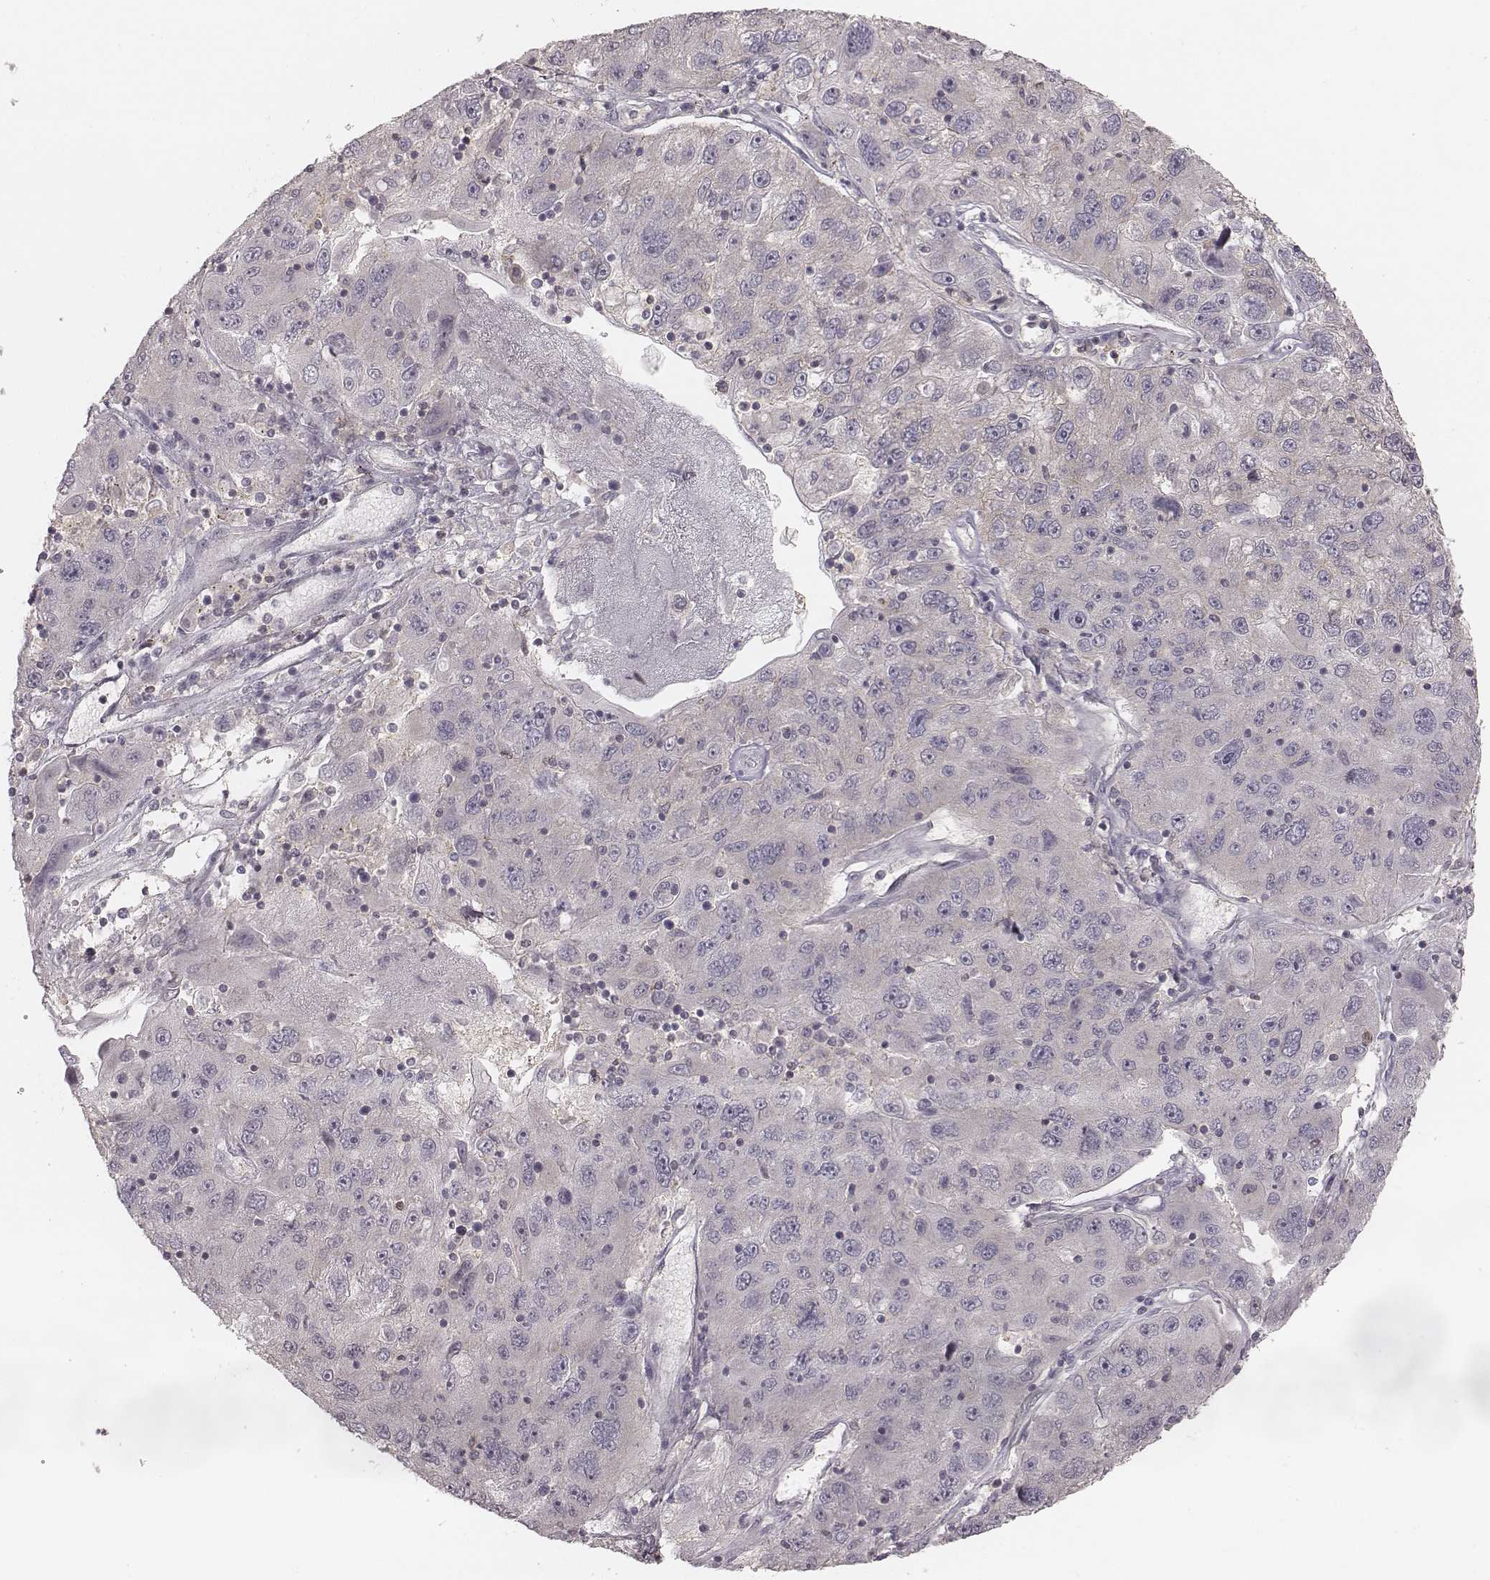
{"staining": {"intensity": "negative", "quantity": "none", "location": "none"}, "tissue": "stomach cancer", "cell_type": "Tumor cells", "image_type": "cancer", "snomed": [{"axis": "morphology", "description": "Adenocarcinoma, NOS"}, {"axis": "topography", "description": "Stomach"}], "caption": "DAB immunohistochemical staining of human stomach adenocarcinoma displays no significant staining in tumor cells.", "gene": "TDRD5", "patient": {"sex": "male", "age": 56}}